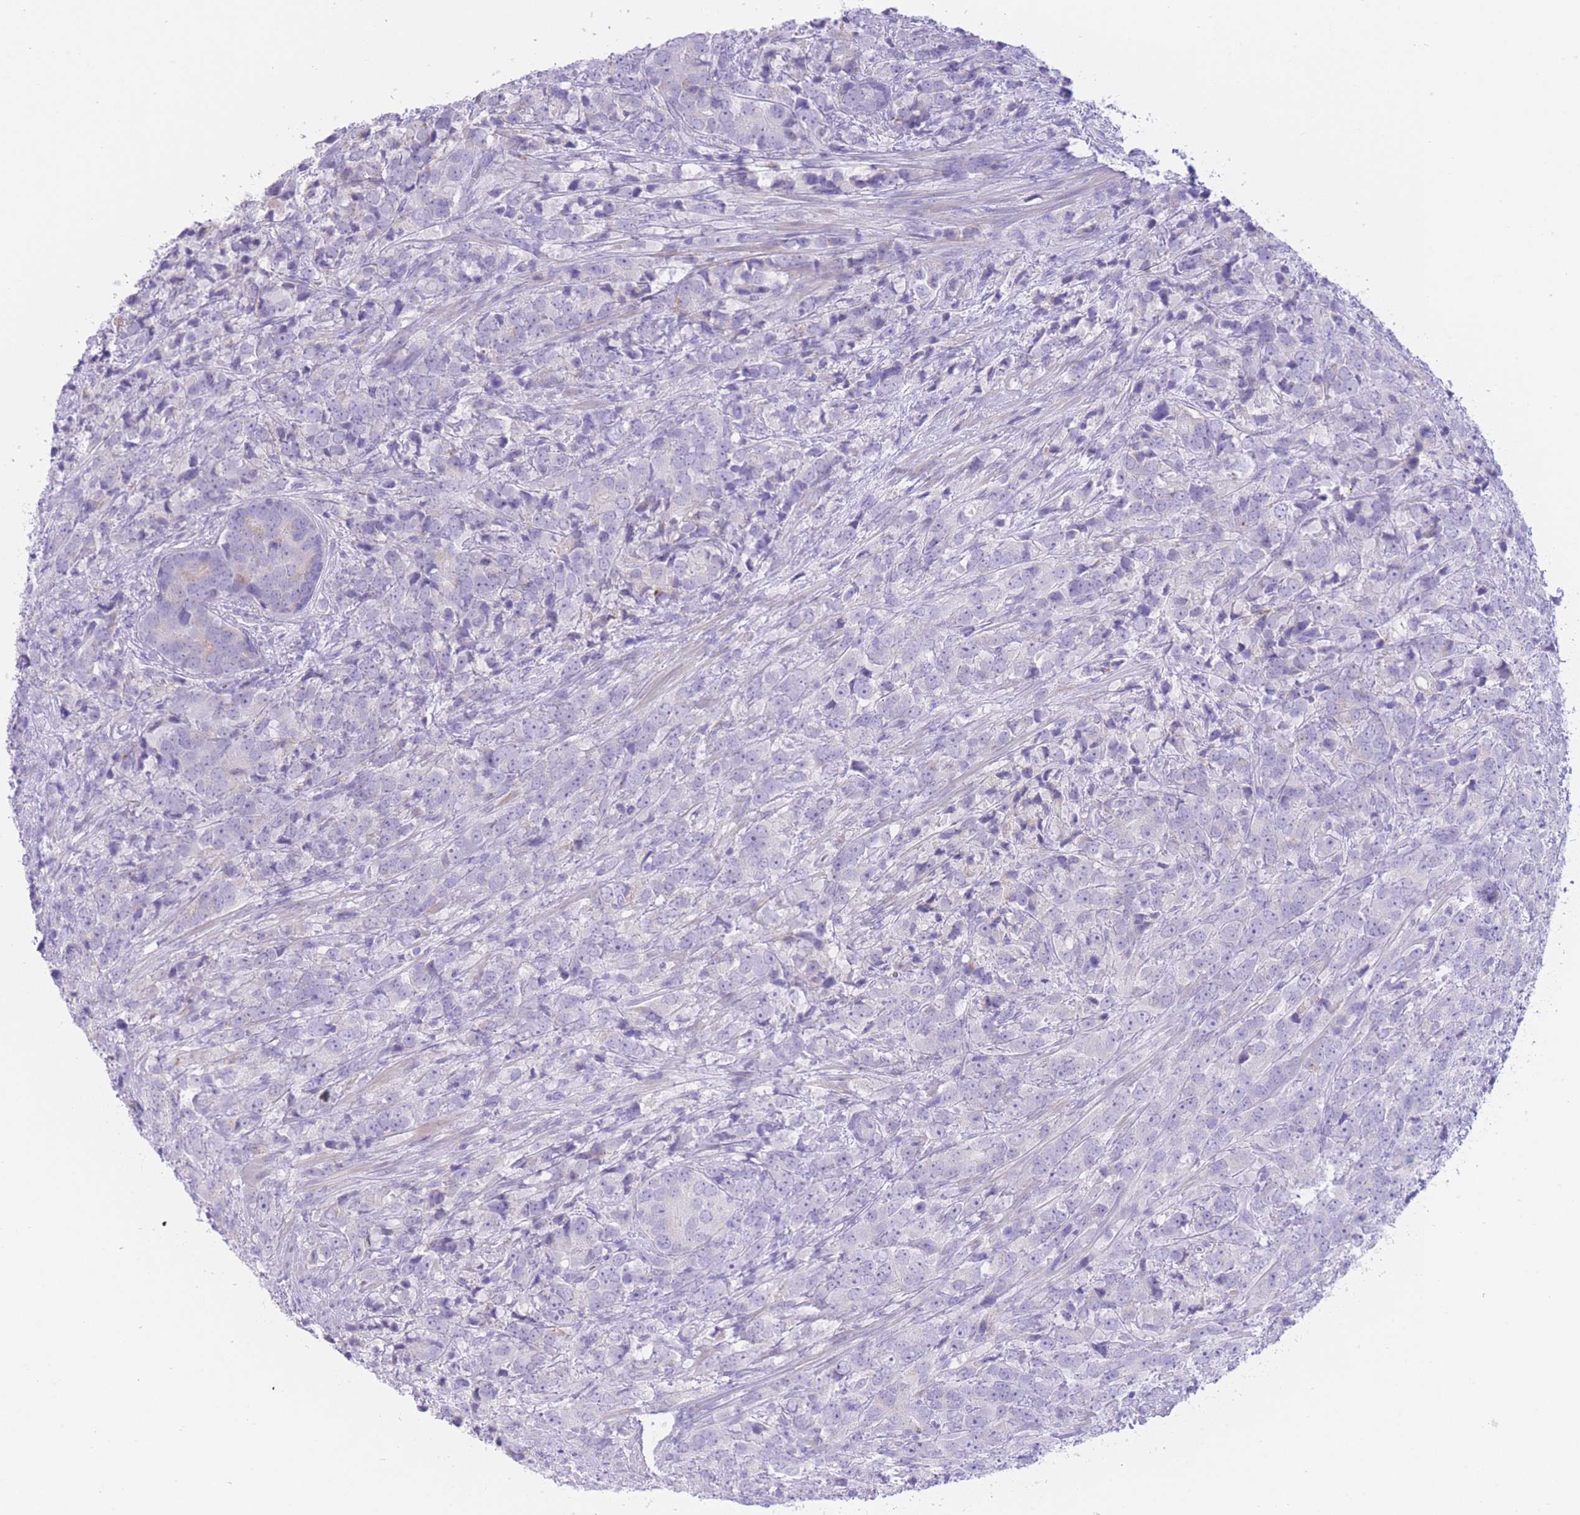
{"staining": {"intensity": "negative", "quantity": "none", "location": "none"}, "tissue": "prostate cancer", "cell_type": "Tumor cells", "image_type": "cancer", "snomed": [{"axis": "morphology", "description": "Adenocarcinoma, High grade"}, {"axis": "topography", "description": "Prostate"}], "caption": "Tumor cells show no significant protein staining in adenocarcinoma (high-grade) (prostate). (Stains: DAB IHC with hematoxylin counter stain, Microscopy: brightfield microscopy at high magnification).", "gene": "ZNF212", "patient": {"sex": "male", "age": 62}}